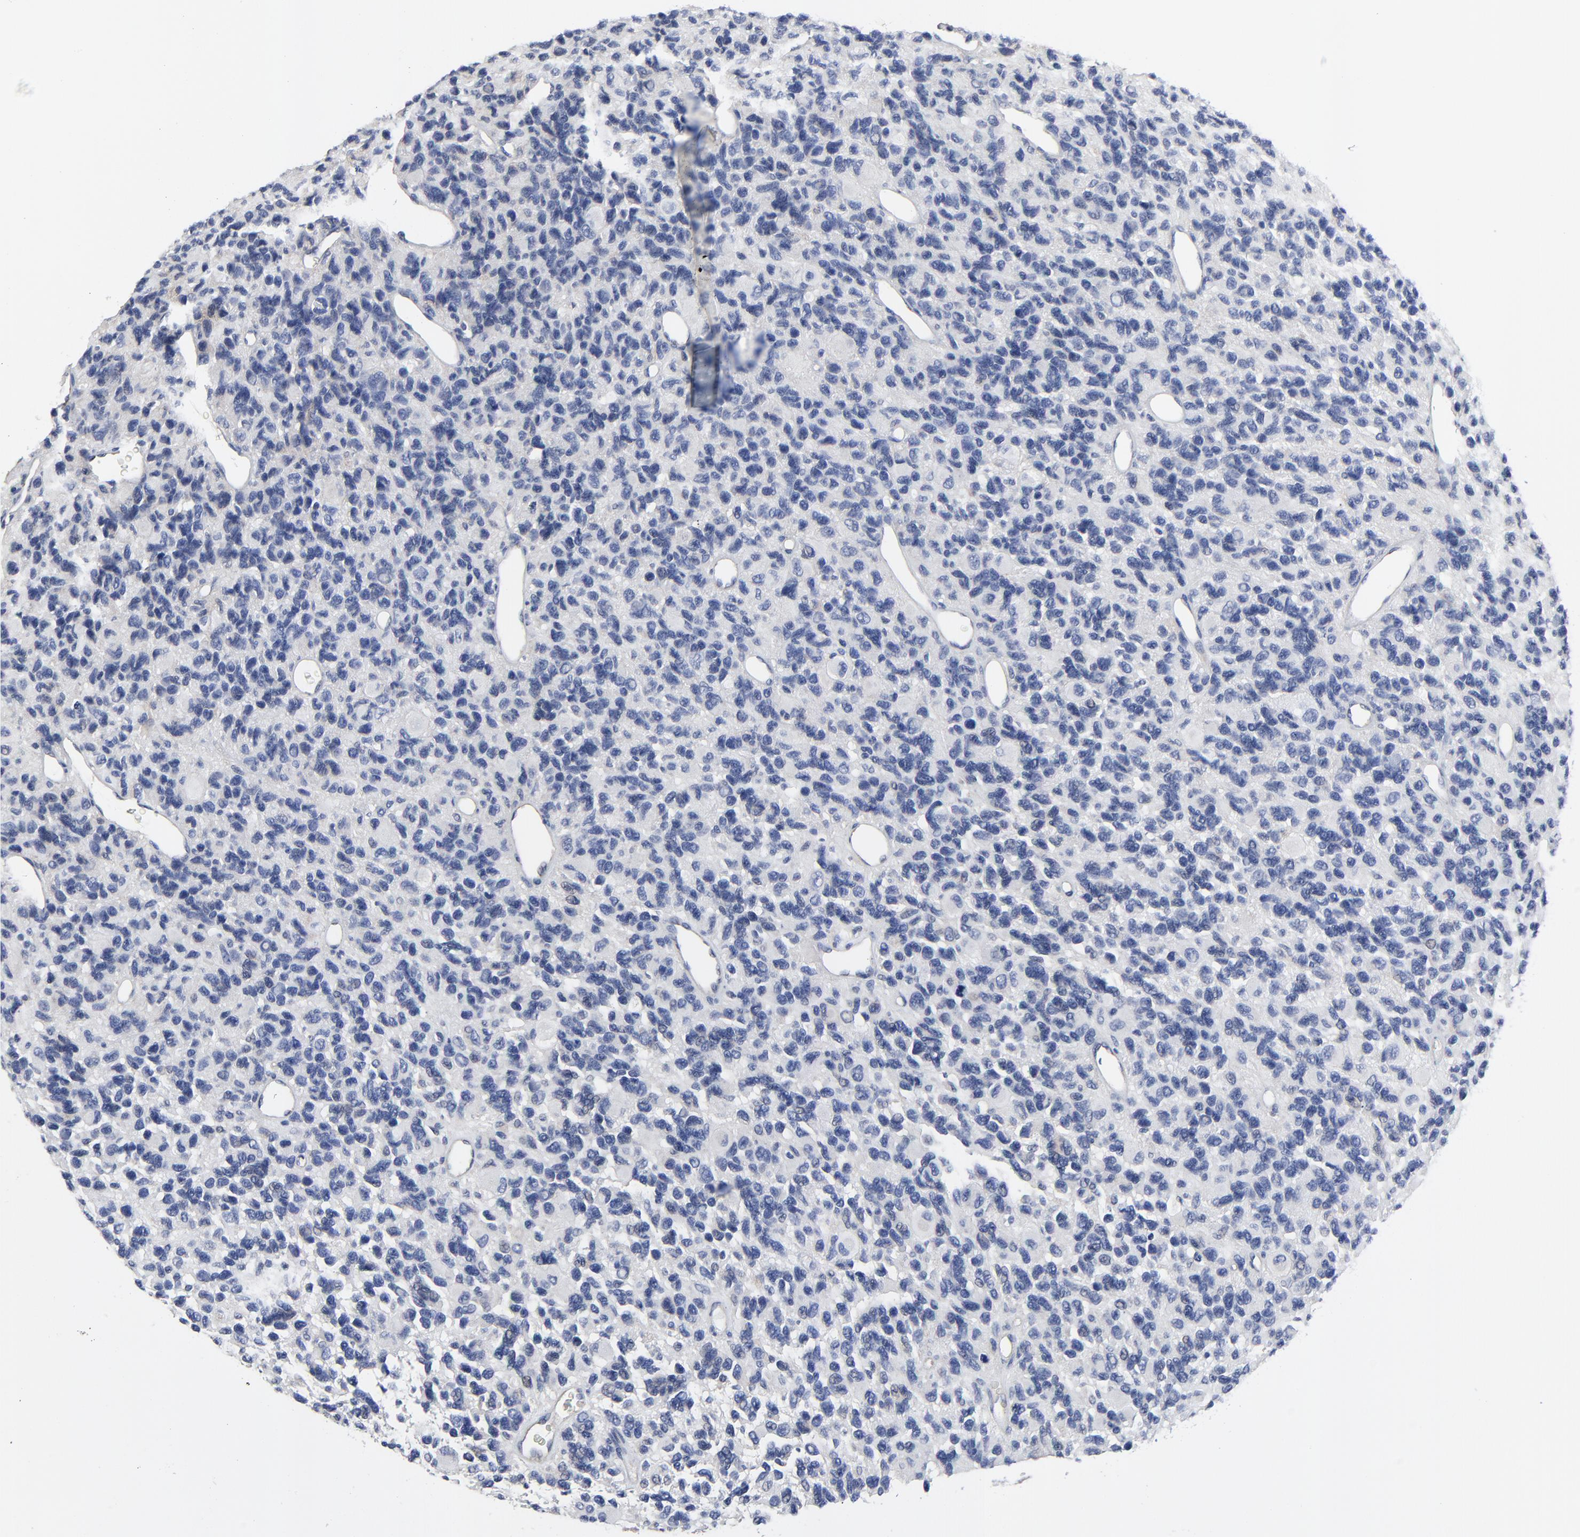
{"staining": {"intensity": "negative", "quantity": "none", "location": "none"}, "tissue": "glioma", "cell_type": "Tumor cells", "image_type": "cancer", "snomed": [{"axis": "morphology", "description": "Glioma, malignant, High grade"}, {"axis": "topography", "description": "Brain"}], "caption": "Immunohistochemistry of glioma shows no staining in tumor cells. The staining is performed using DAB brown chromogen with nuclei counter-stained in using hematoxylin.", "gene": "NXF3", "patient": {"sex": "male", "age": 77}}